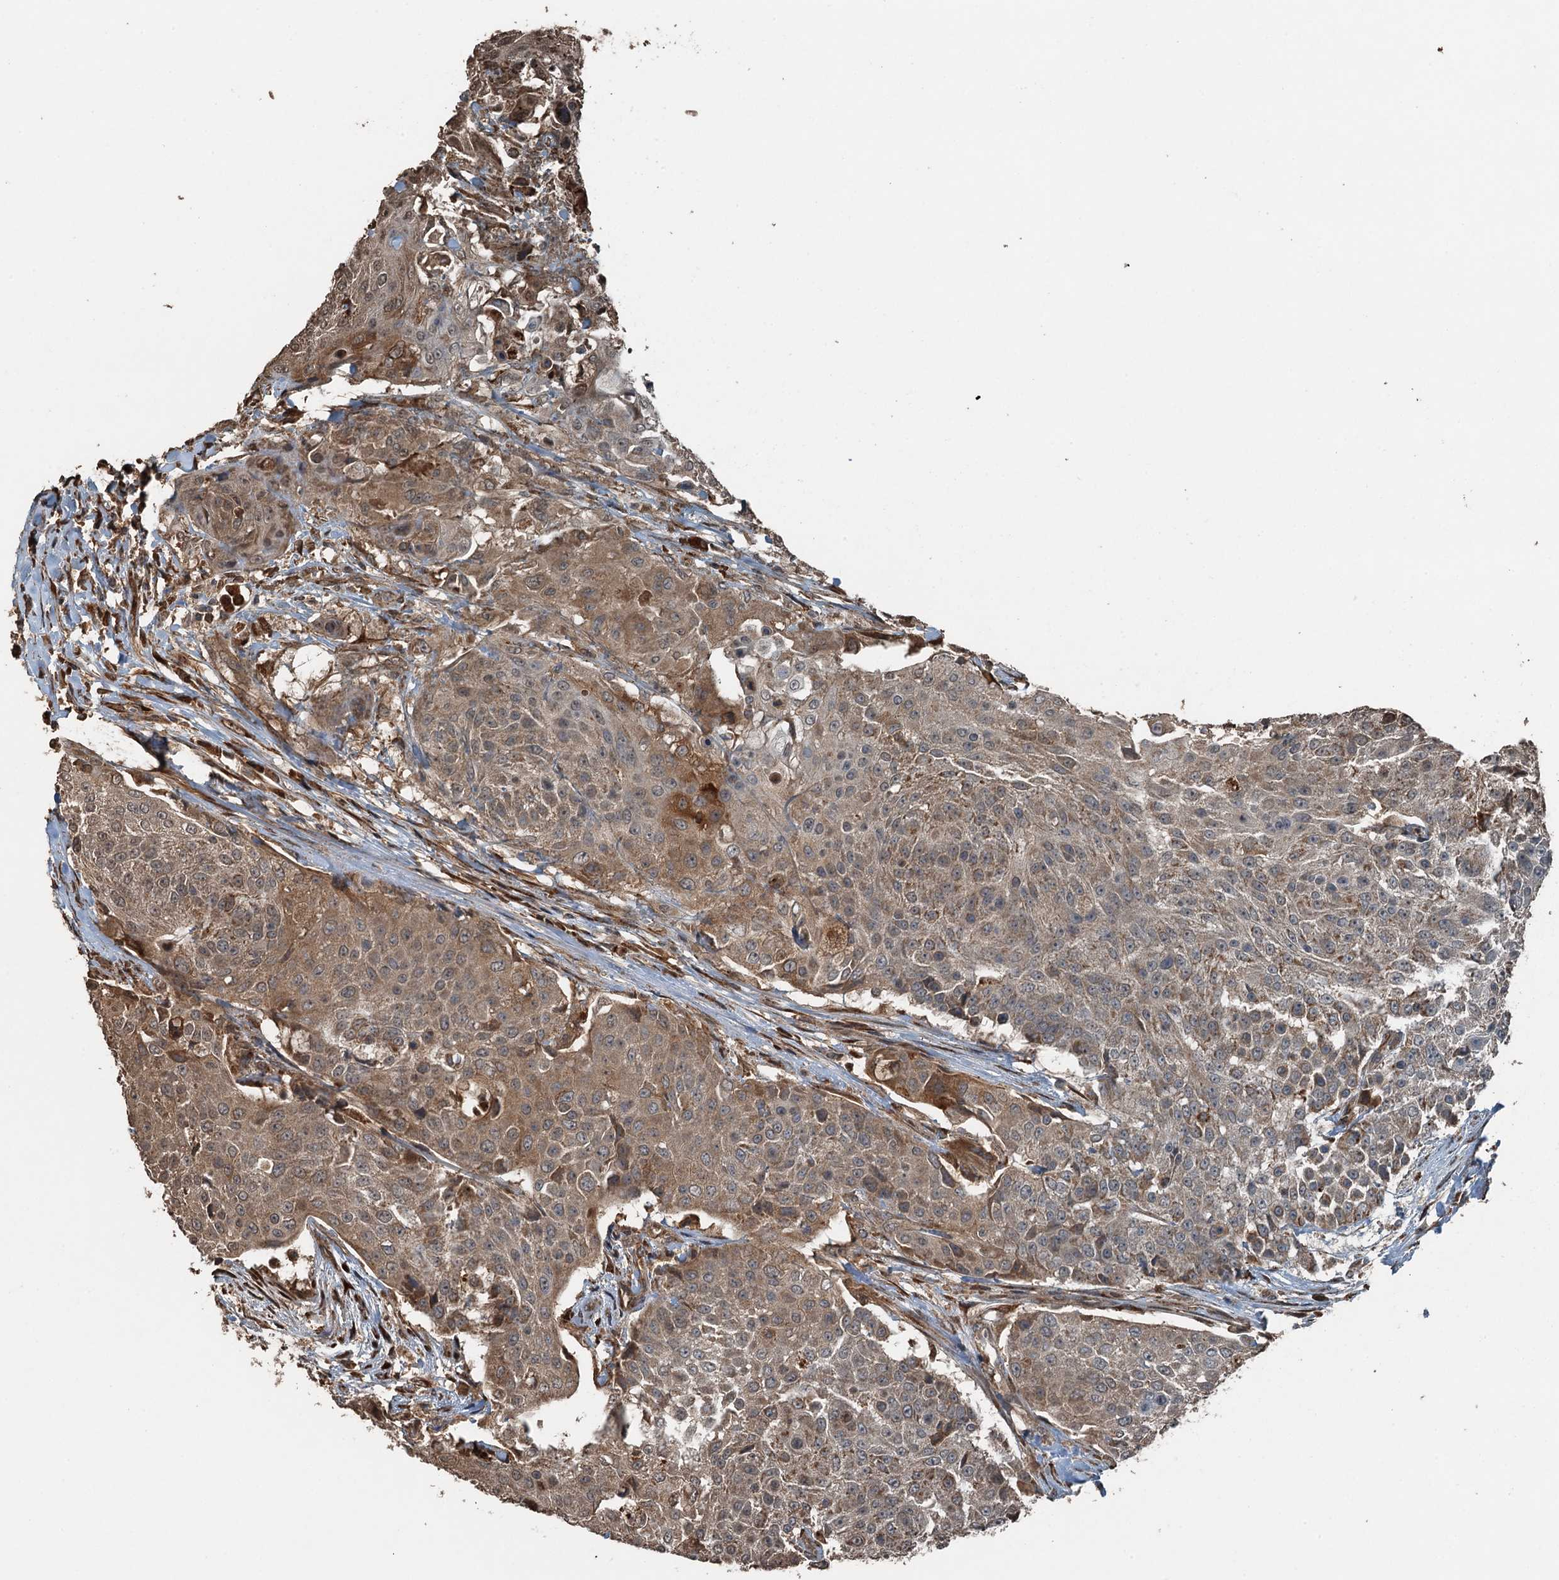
{"staining": {"intensity": "moderate", "quantity": ">75%", "location": "cytoplasmic/membranous,nuclear"}, "tissue": "urothelial cancer", "cell_type": "Tumor cells", "image_type": "cancer", "snomed": [{"axis": "morphology", "description": "Urothelial carcinoma, High grade"}, {"axis": "topography", "description": "Urinary bladder"}], "caption": "Immunohistochemical staining of human urothelial carcinoma (high-grade) reveals moderate cytoplasmic/membranous and nuclear protein expression in about >75% of tumor cells.", "gene": "TCTN1", "patient": {"sex": "female", "age": 63}}